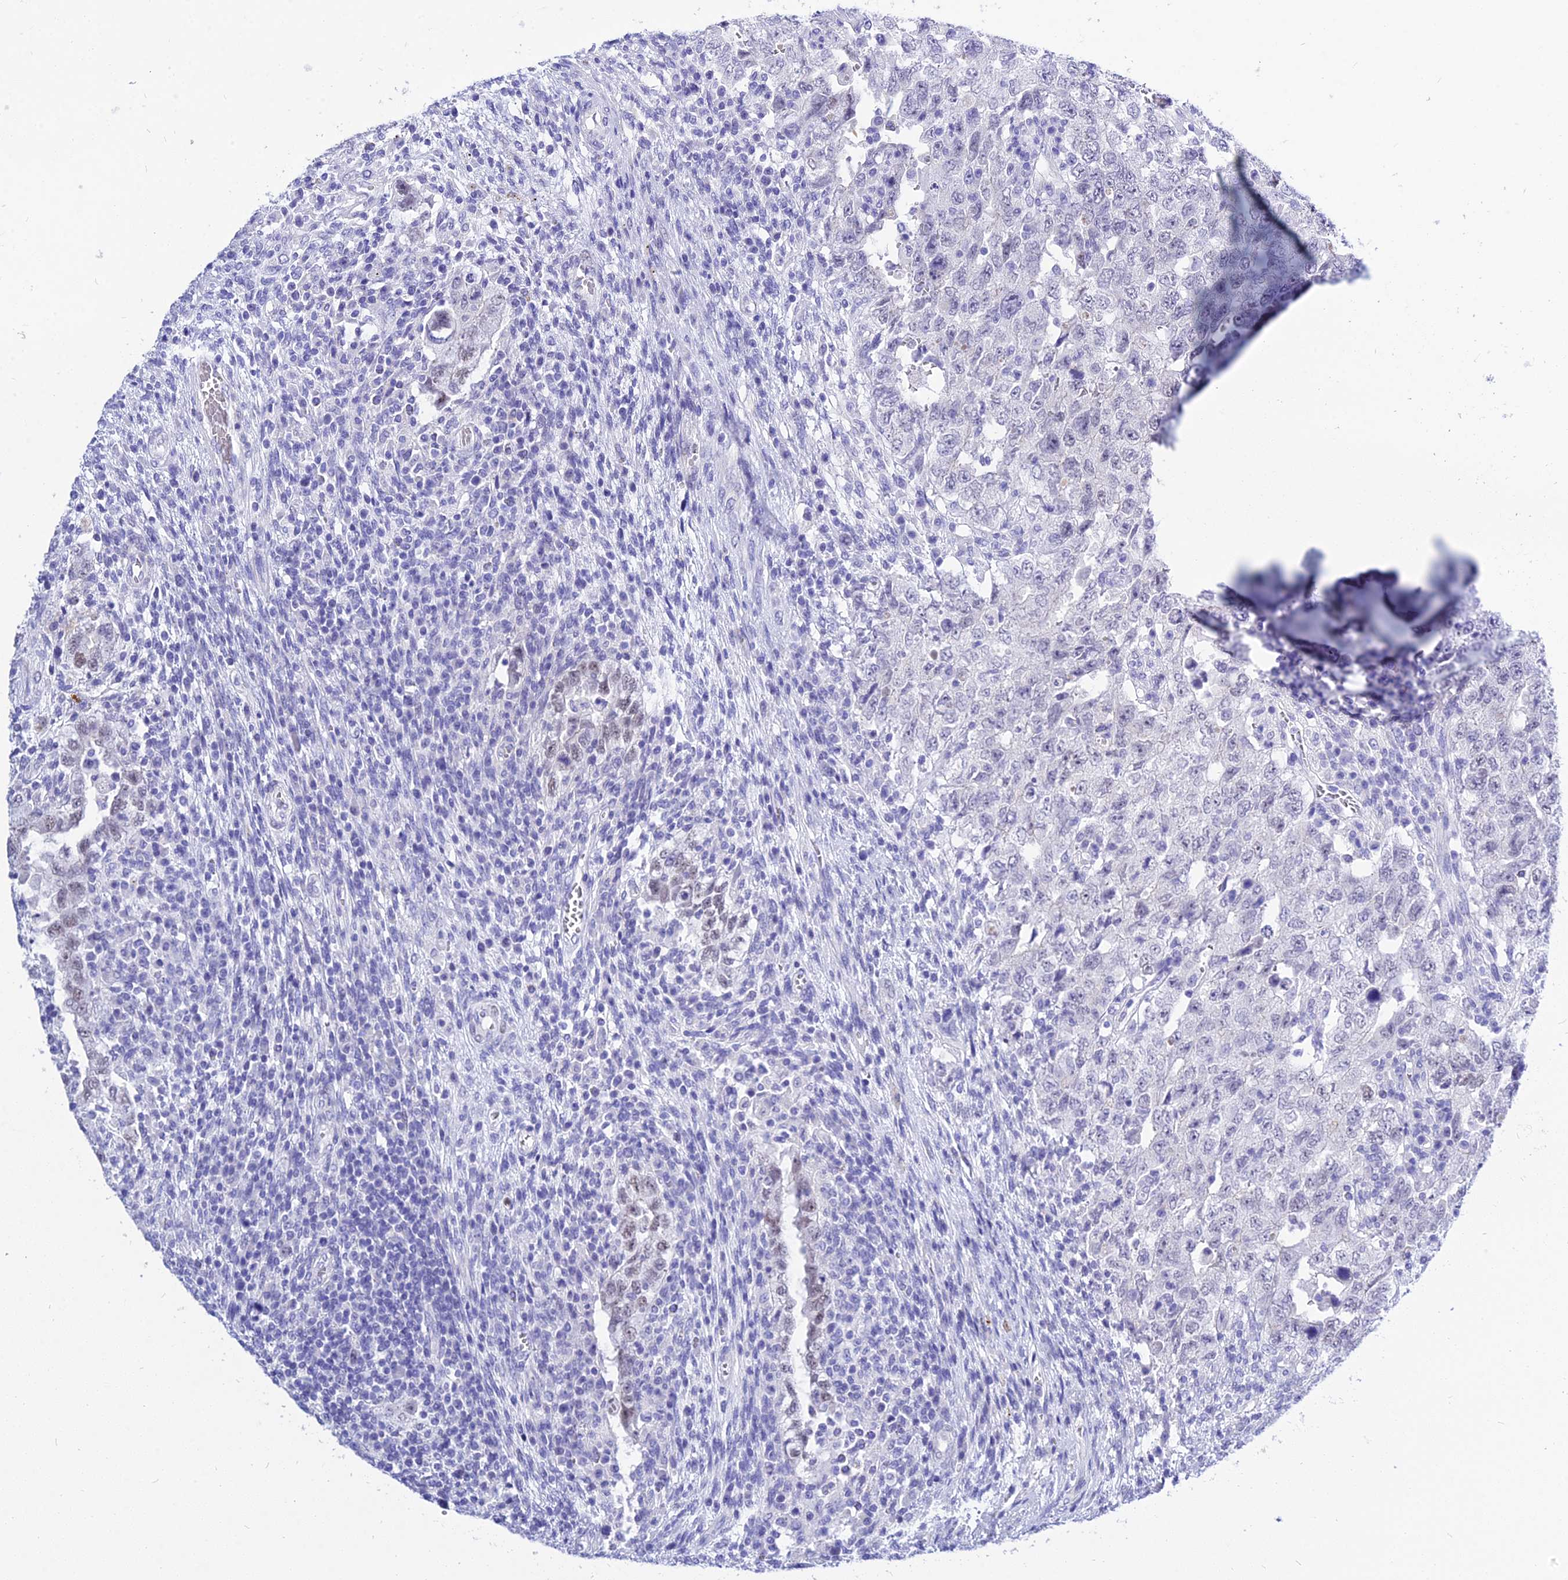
{"staining": {"intensity": "weak", "quantity": "<25%", "location": "nuclear"}, "tissue": "testis cancer", "cell_type": "Tumor cells", "image_type": "cancer", "snomed": [{"axis": "morphology", "description": "Carcinoma, Embryonal, NOS"}, {"axis": "topography", "description": "Testis"}], "caption": "Tumor cells are negative for brown protein staining in testis cancer (embryonal carcinoma). (Brightfield microscopy of DAB immunohistochemistry at high magnification).", "gene": "DEFB107A", "patient": {"sex": "male", "age": 26}}